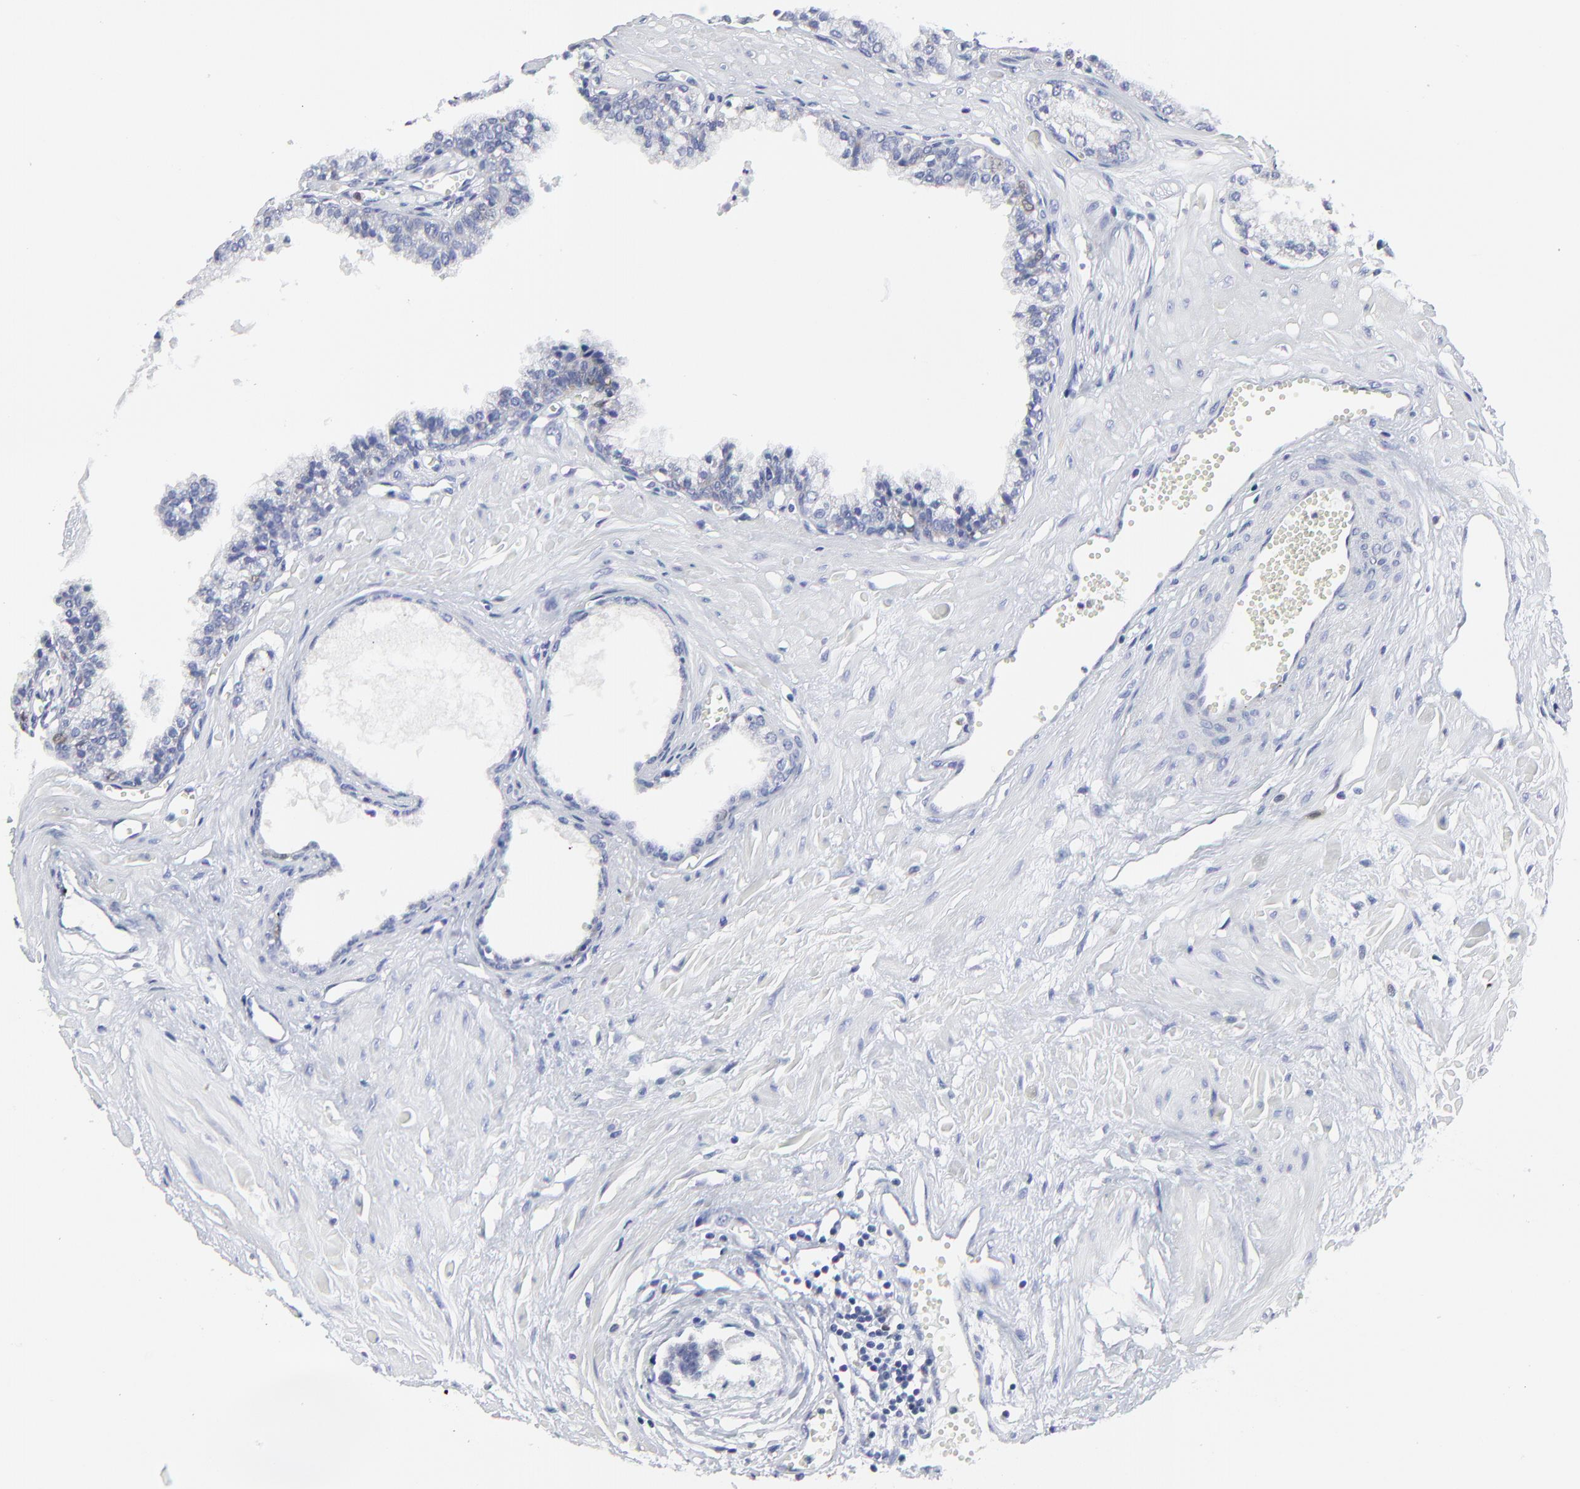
{"staining": {"intensity": "negative", "quantity": "none", "location": "none"}, "tissue": "prostate cancer", "cell_type": "Tumor cells", "image_type": "cancer", "snomed": [{"axis": "morphology", "description": "Adenocarcinoma, High grade"}, {"axis": "topography", "description": "Prostate"}], "caption": "Immunohistochemistry (IHC) of prostate cancer (high-grade adenocarcinoma) exhibits no staining in tumor cells.", "gene": "NCAPH", "patient": {"sex": "male", "age": 56}}